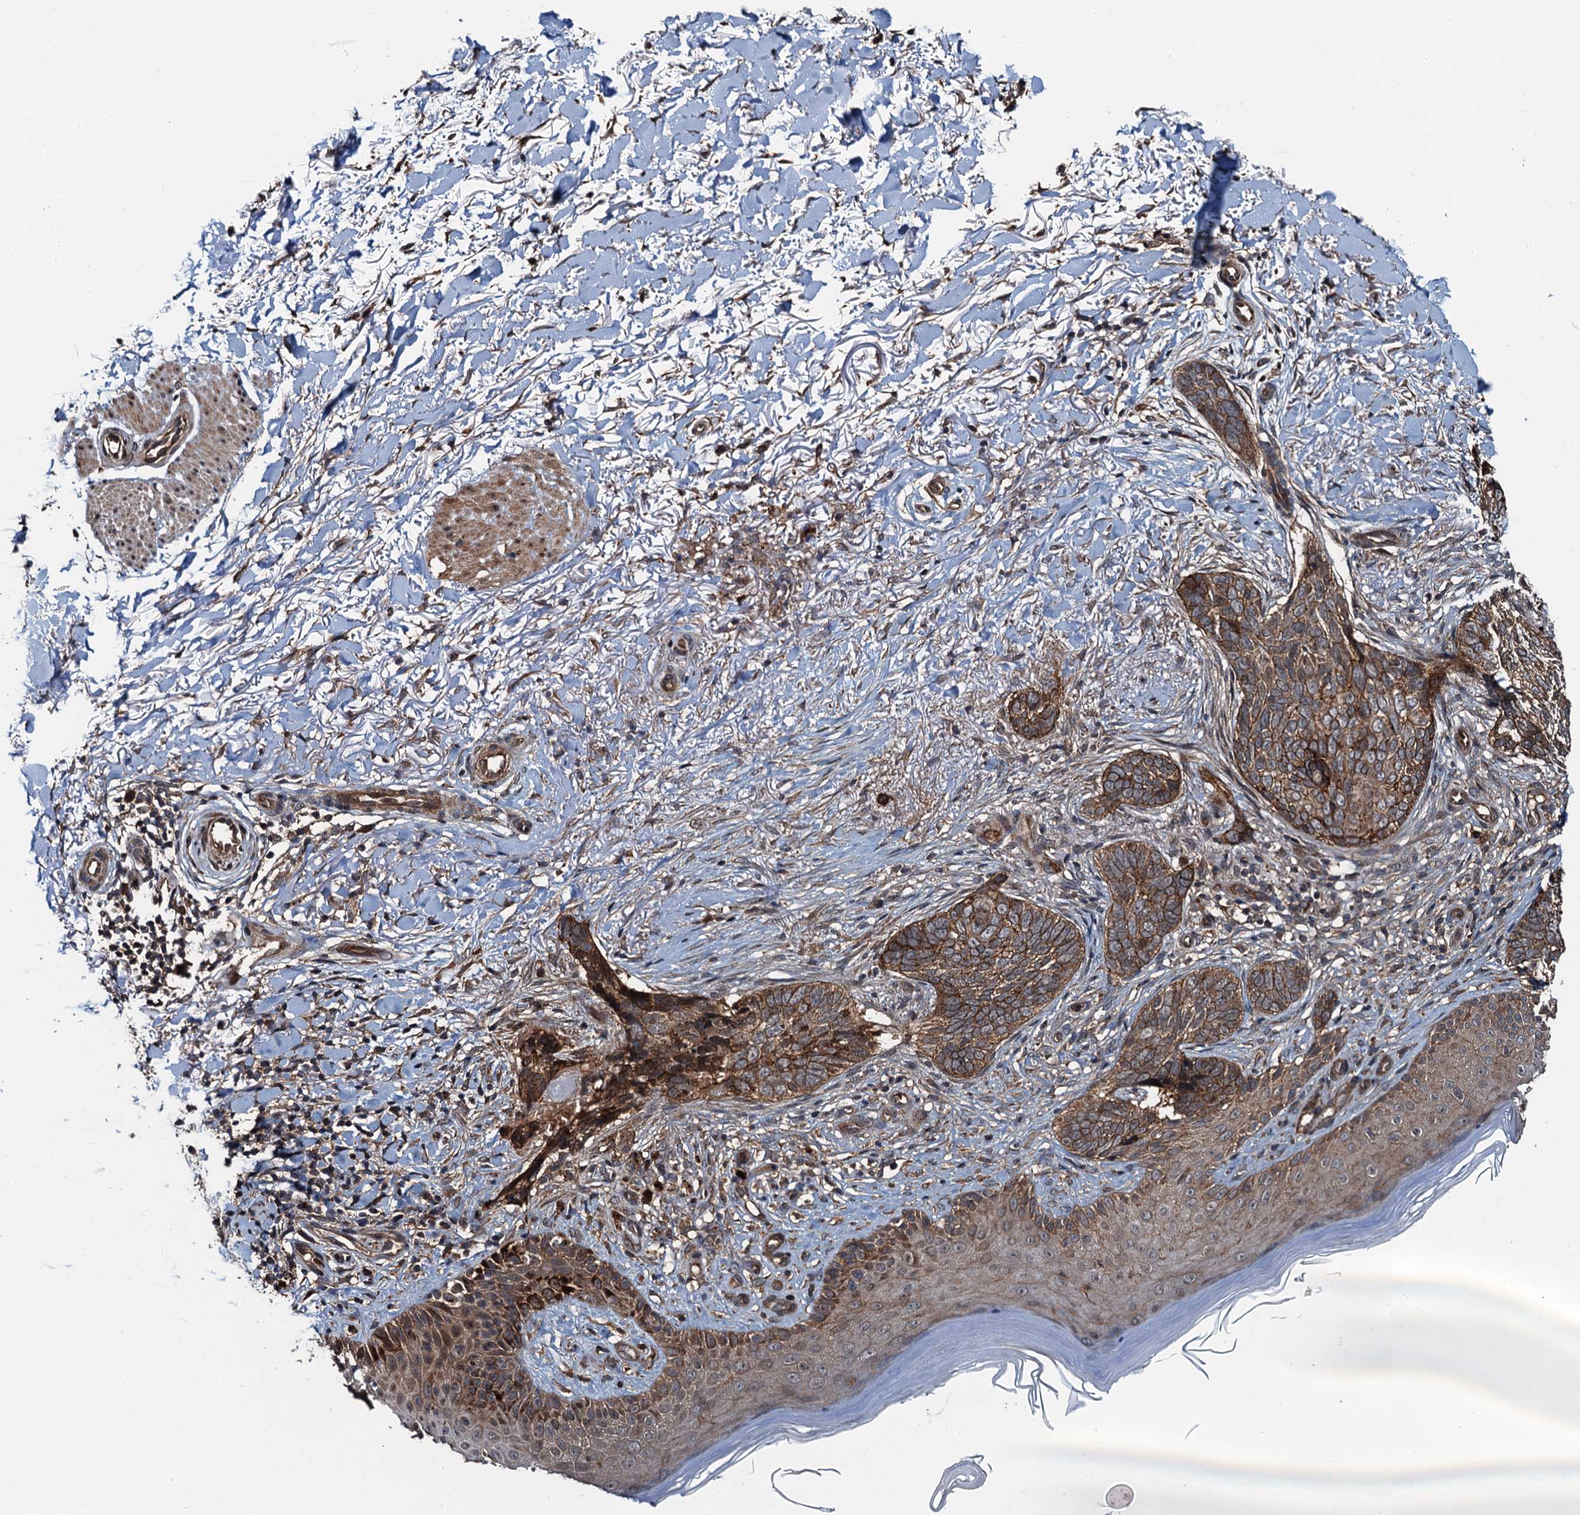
{"staining": {"intensity": "moderate", "quantity": ">75%", "location": "cytoplasmic/membranous"}, "tissue": "skin cancer", "cell_type": "Tumor cells", "image_type": "cancer", "snomed": [{"axis": "morphology", "description": "Normal tissue, NOS"}, {"axis": "morphology", "description": "Basal cell carcinoma"}, {"axis": "topography", "description": "Skin"}], "caption": "There is medium levels of moderate cytoplasmic/membranous positivity in tumor cells of skin cancer, as demonstrated by immunohistochemical staining (brown color).", "gene": "SNX32", "patient": {"sex": "female", "age": 67}}